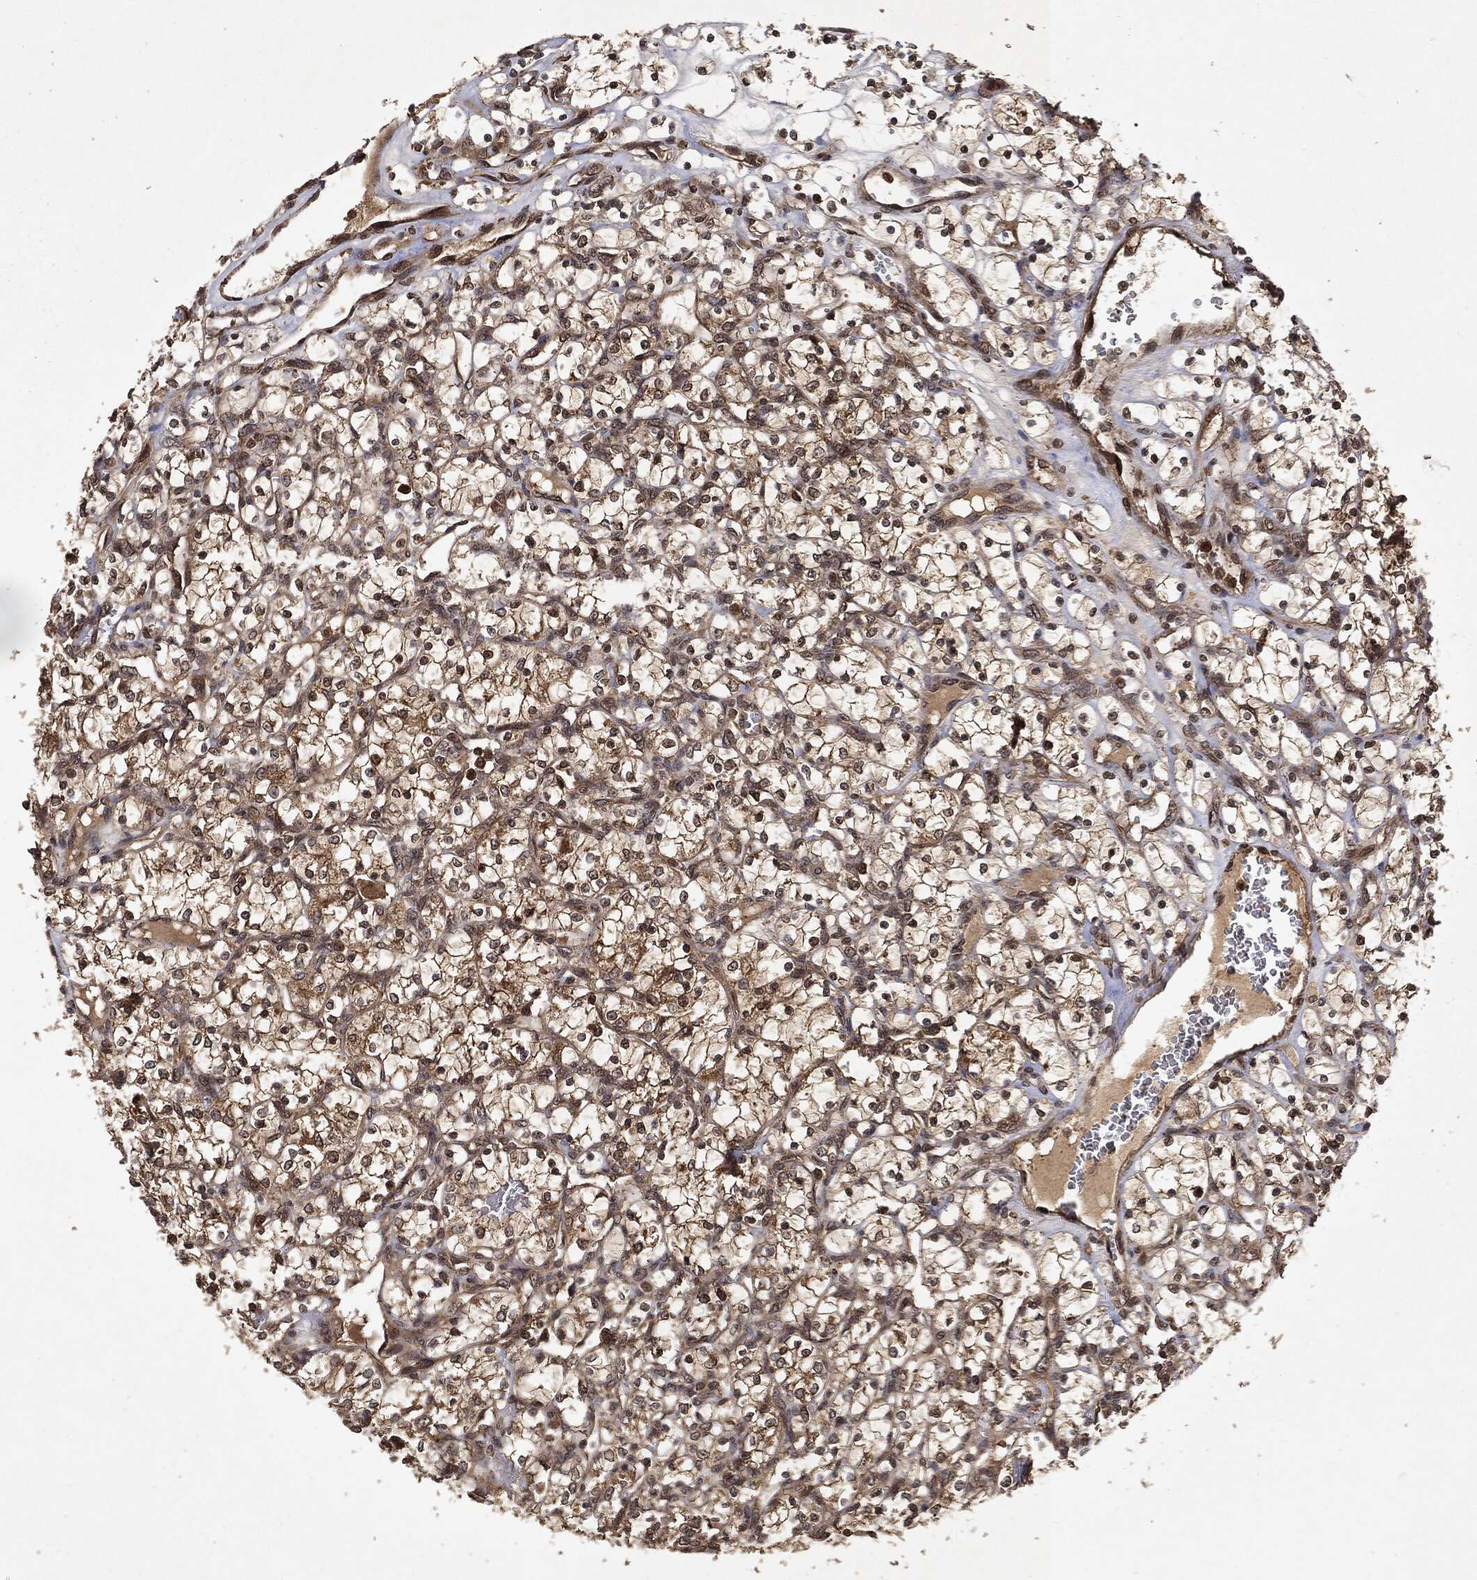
{"staining": {"intensity": "moderate", "quantity": ">75%", "location": "cytoplasmic/membranous"}, "tissue": "renal cancer", "cell_type": "Tumor cells", "image_type": "cancer", "snomed": [{"axis": "morphology", "description": "Adenocarcinoma, NOS"}, {"axis": "topography", "description": "Kidney"}], "caption": "A photomicrograph of human adenocarcinoma (renal) stained for a protein exhibits moderate cytoplasmic/membranous brown staining in tumor cells.", "gene": "ZNF226", "patient": {"sex": "female", "age": 69}}